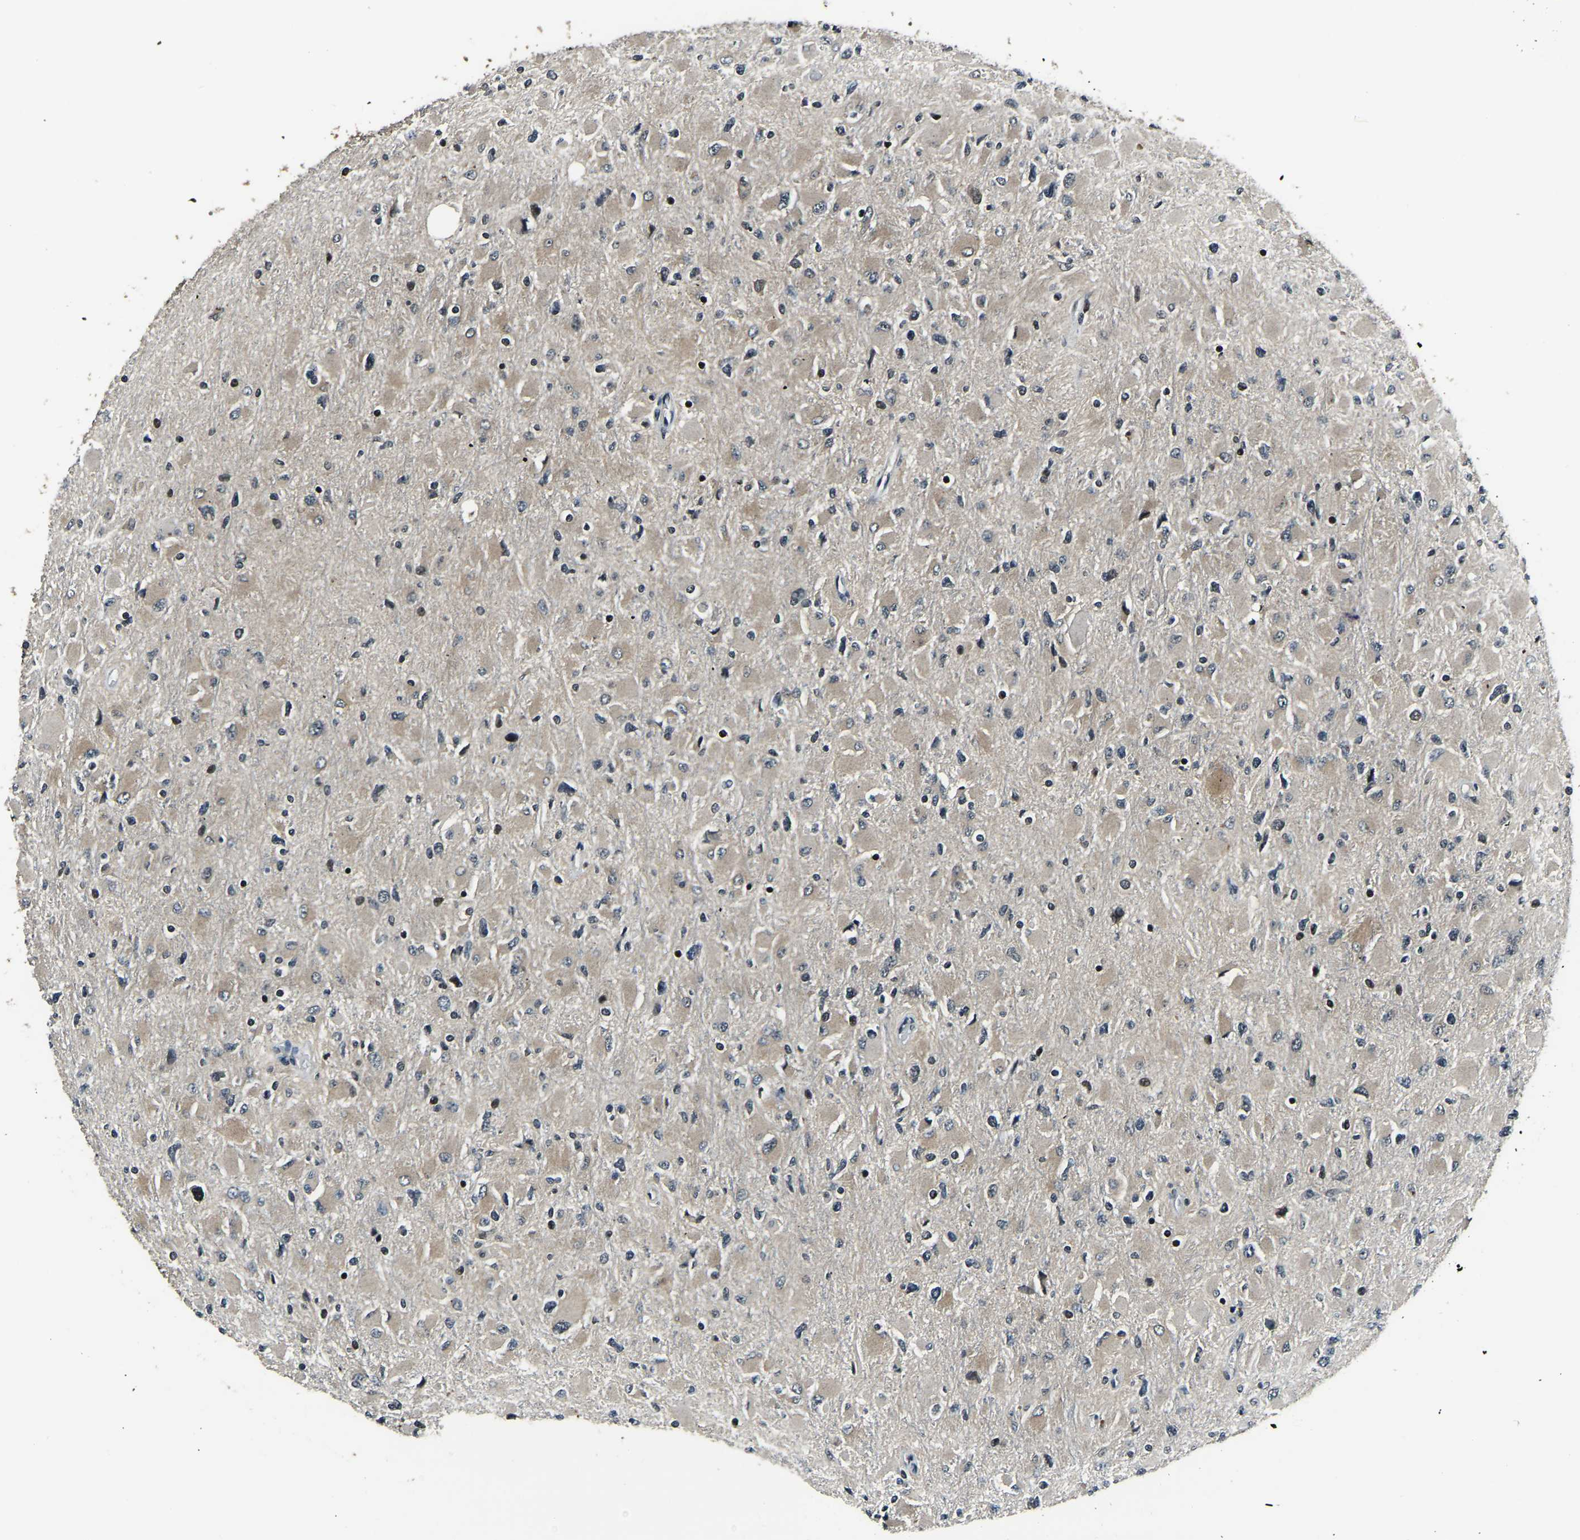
{"staining": {"intensity": "weak", "quantity": ">75%", "location": "cytoplasmic/membranous"}, "tissue": "glioma", "cell_type": "Tumor cells", "image_type": "cancer", "snomed": [{"axis": "morphology", "description": "Glioma, malignant, High grade"}, {"axis": "topography", "description": "Cerebral cortex"}], "caption": "Protein staining demonstrates weak cytoplasmic/membranous staining in about >75% of tumor cells in glioma.", "gene": "ANKIB1", "patient": {"sex": "female", "age": 36}}